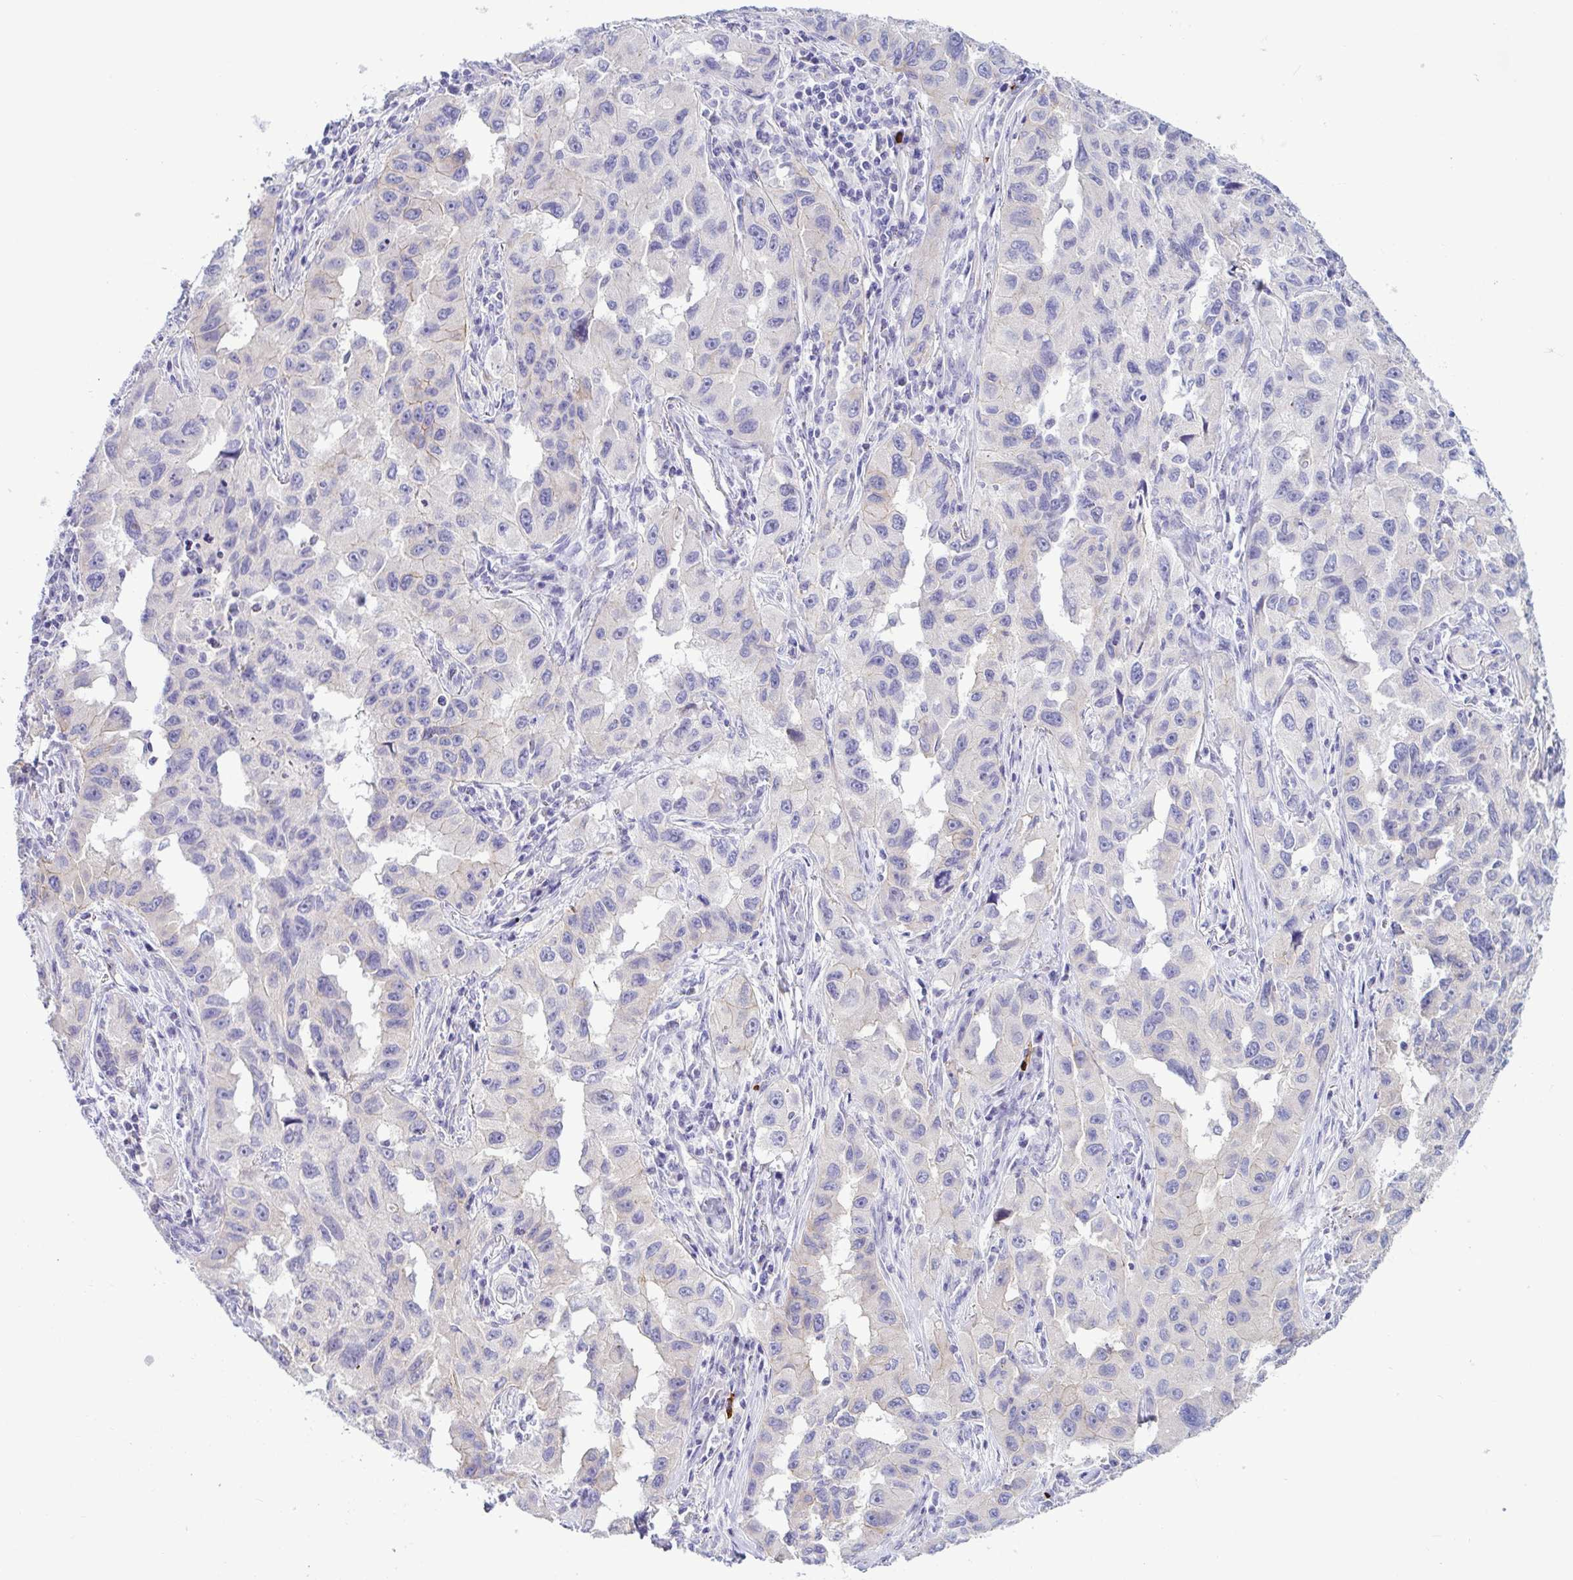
{"staining": {"intensity": "weak", "quantity": "<25%", "location": "cytoplasmic/membranous"}, "tissue": "lung cancer", "cell_type": "Tumor cells", "image_type": "cancer", "snomed": [{"axis": "morphology", "description": "Adenocarcinoma, NOS"}, {"axis": "topography", "description": "Lung"}], "caption": "Lung adenocarcinoma was stained to show a protein in brown. There is no significant expression in tumor cells.", "gene": "TNNI2", "patient": {"sex": "female", "age": 73}}